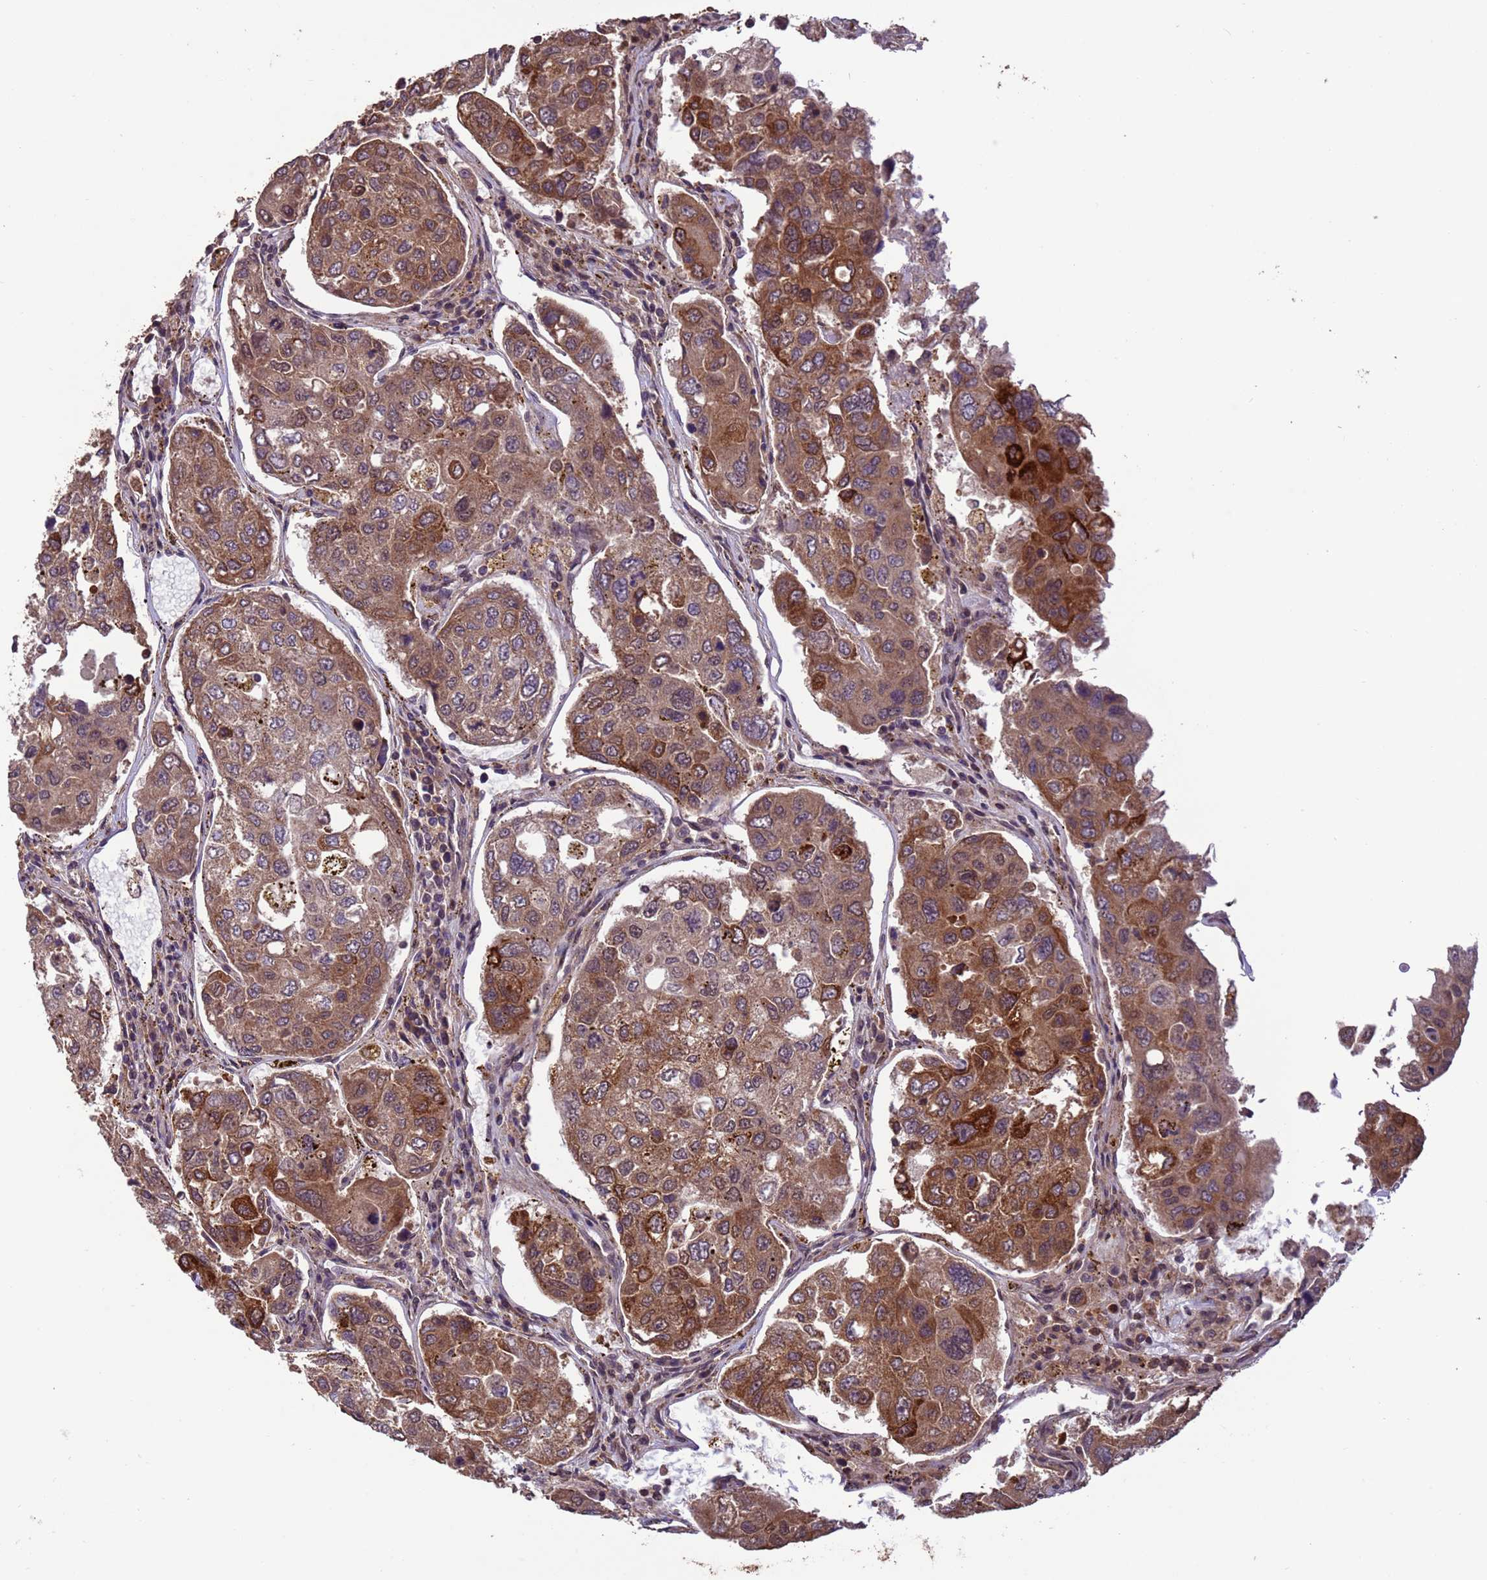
{"staining": {"intensity": "moderate", "quantity": ">75%", "location": "cytoplasmic/membranous,nuclear"}, "tissue": "urothelial cancer", "cell_type": "Tumor cells", "image_type": "cancer", "snomed": [{"axis": "morphology", "description": "Urothelial carcinoma, High grade"}, {"axis": "topography", "description": "Lymph node"}, {"axis": "topography", "description": "Urinary bladder"}], "caption": "The histopathology image reveals immunohistochemical staining of high-grade urothelial carcinoma. There is moderate cytoplasmic/membranous and nuclear positivity is identified in about >75% of tumor cells.", "gene": "VSTM4", "patient": {"sex": "male", "age": 51}}